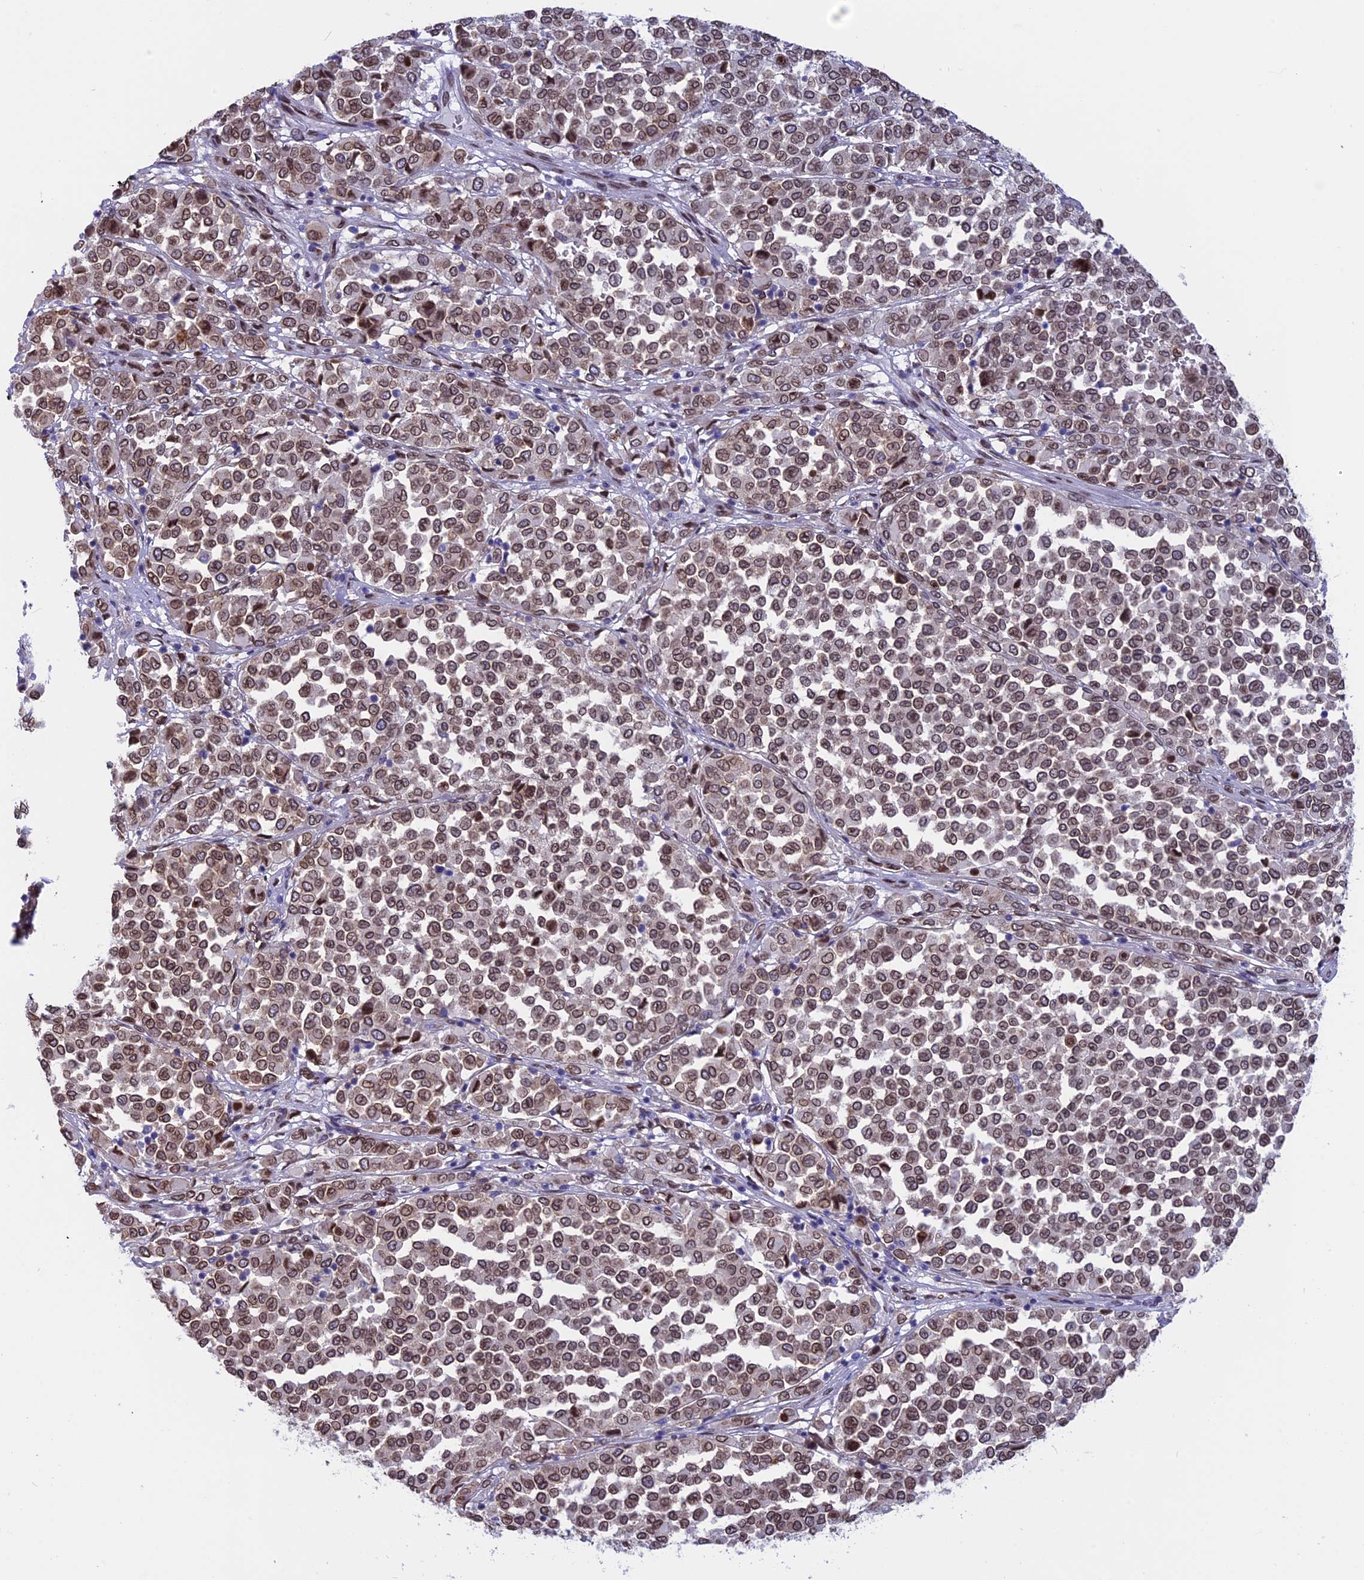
{"staining": {"intensity": "moderate", "quantity": ">75%", "location": "cytoplasmic/membranous,nuclear"}, "tissue": "melanoma", "cell_type": "Tumor cells", "image_type": "cancer", "snomed": [{"axis": "morphology", "description": "Malignant melanoma, Metastatic site"}, {"axis": "topography", "description": "Pancreas"}], "caption": "A brown stain highlights moderate cytoplasmic/membranous and nuclear expression of a protein in malignant melanoma (metastatic site) tumor cells. Using DAB (3,3'-diaminobenzidine) (brown) and hematoxylin (blue) stains, captured at high magnification using brightfield microscopy.", "gene": "TMPRSS7", "patient": {"sex": "female", "age": 30}}